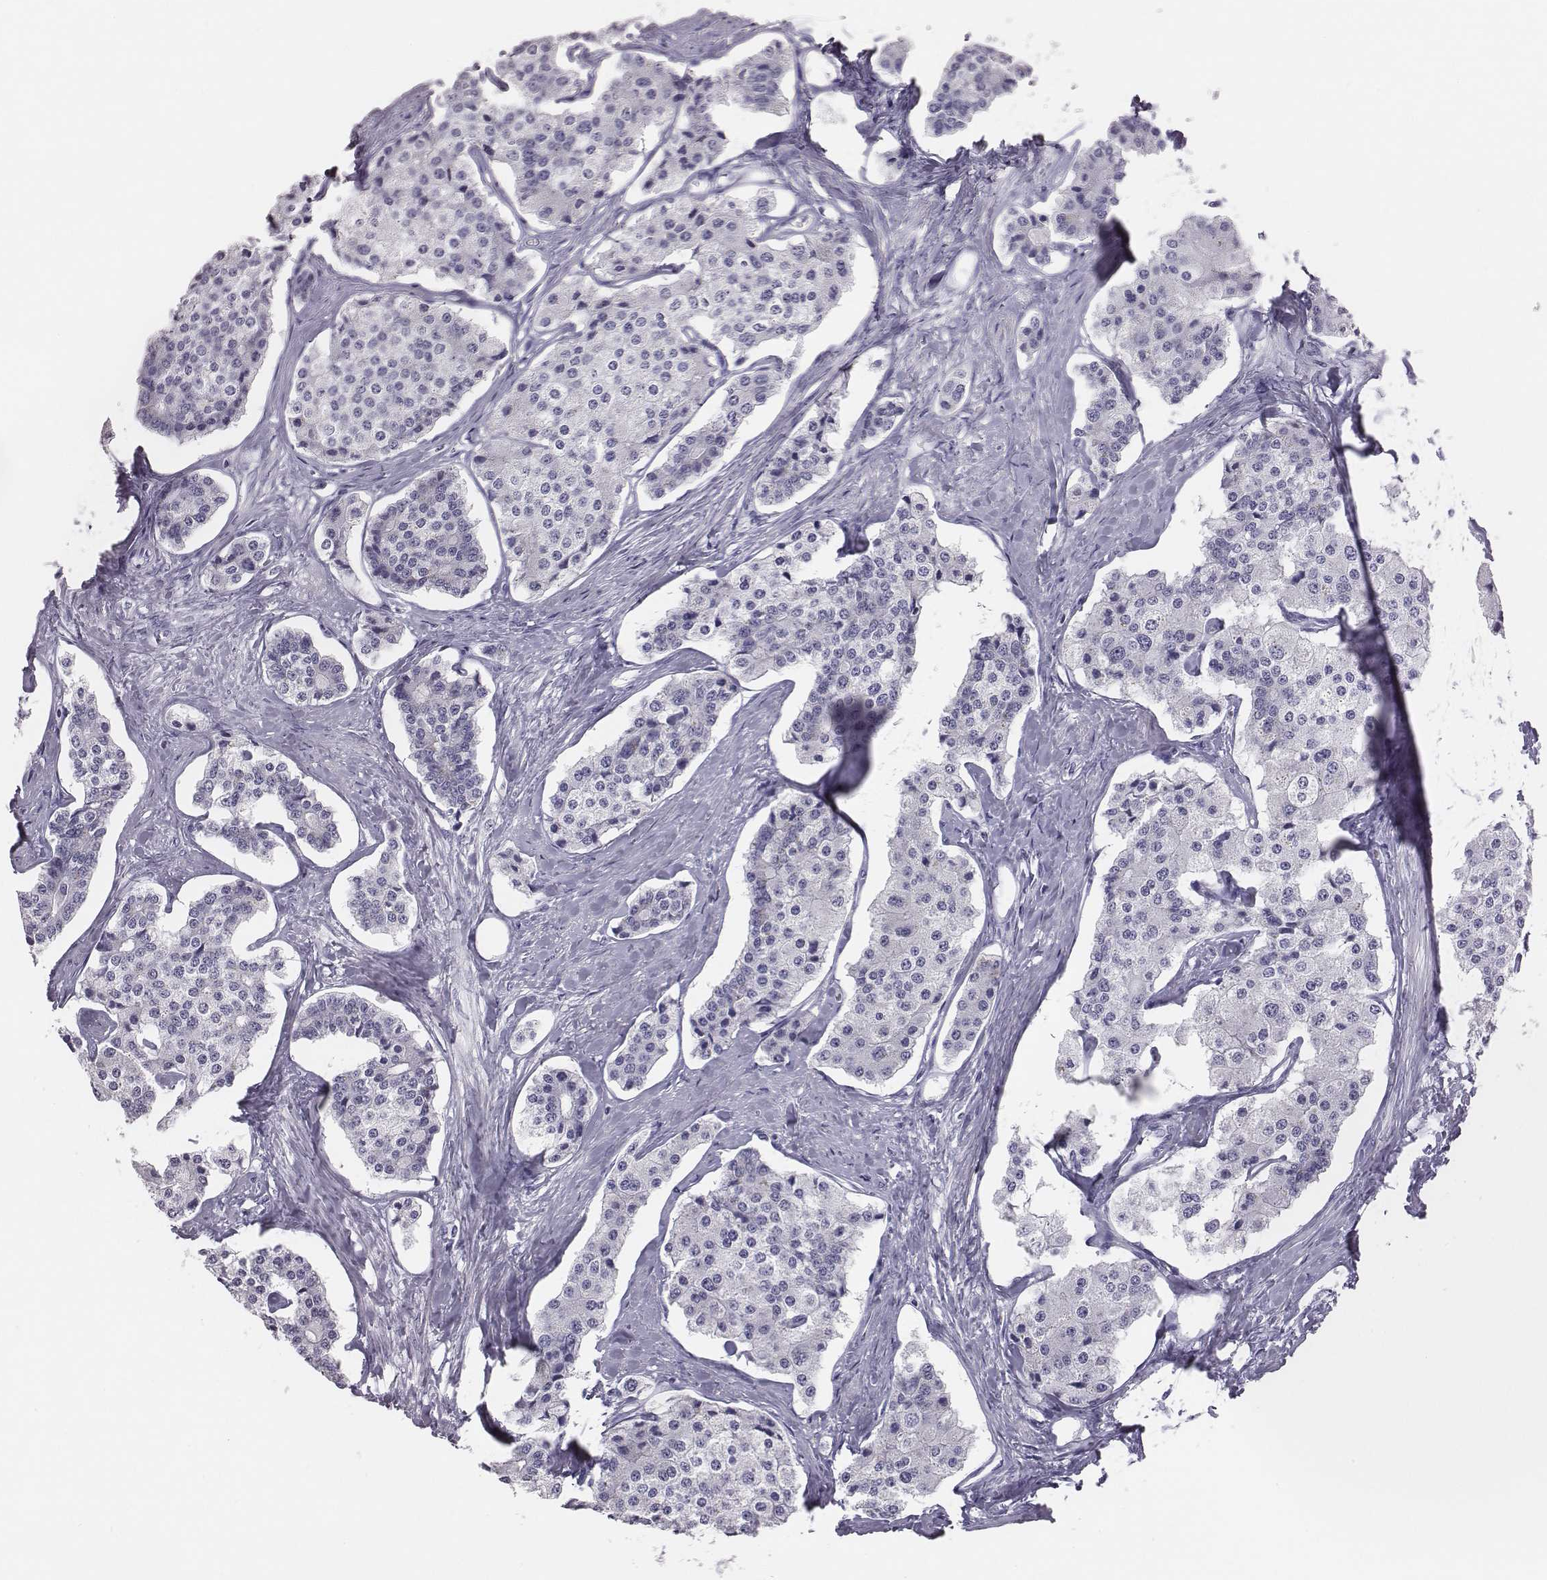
{"staining": {"intensity": "negative", "quantity": "none", "location": "none"}, "tissue": "carcinoid", "cell_type": "Tumor cells", "image_type": "cancer", "snomed": [{"axis": "morphology", "description": "Carcinoid, malignant, NOS"}, {"axis": "topography", "description": "Small intestine"}], "caption": "Human carcinoid stained for a protein using IHC shows no positivity in tumor cells.", "gene": "ACOD1", "patient": {"sex": "female", "age": 65}}